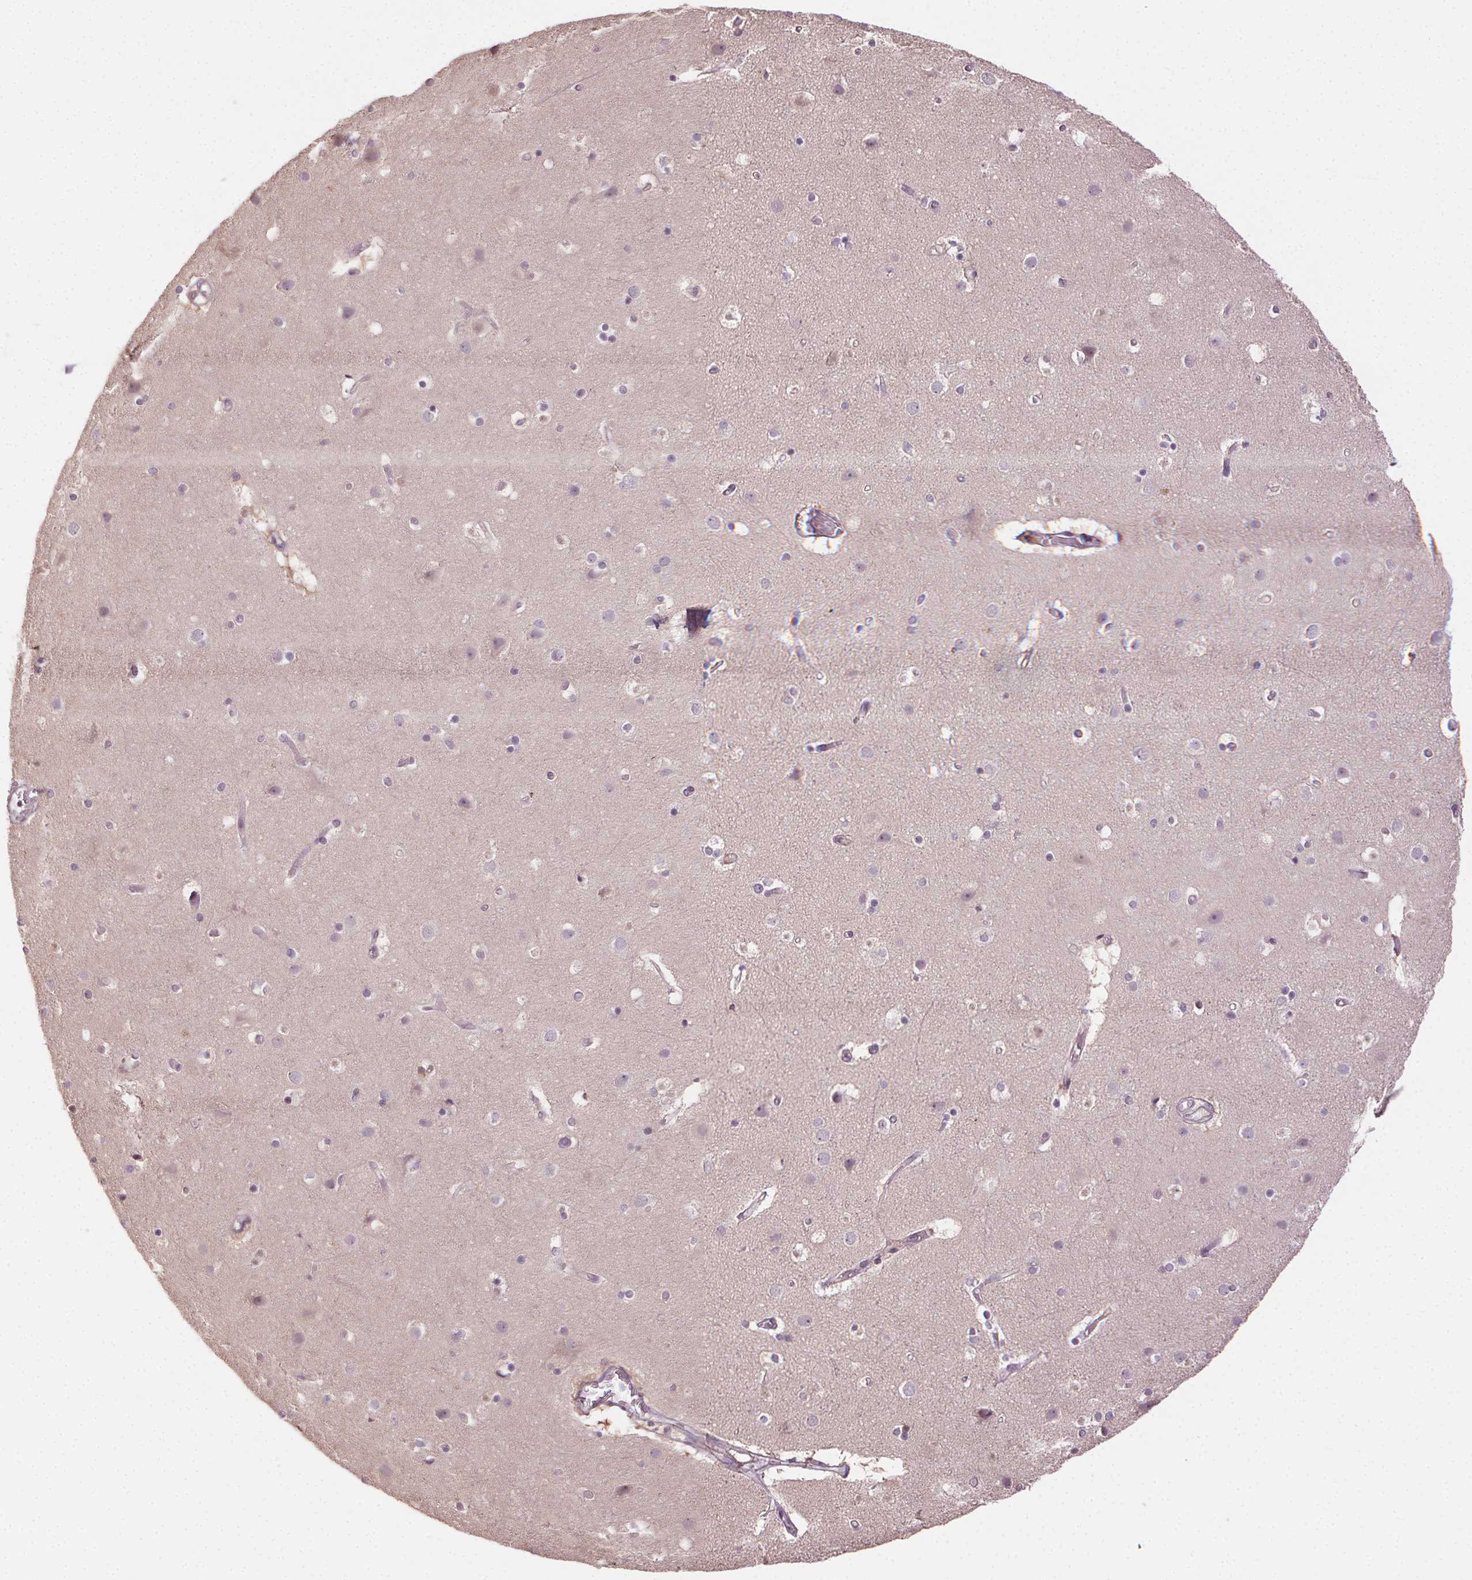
{"staining": {"intensity": "weak", "quantity": "25%-75%", "location": "cytoplasmic/membranous"}, "tissue": "cerebral cortex", "cell_type": "Endothelial cells", "image_type": "normal", "snomed": [{"axis": "morphology", "description": "Normal tissue, NOS"}, {"axis": "topography", "description": "Cerebral cortex"}], "caption": "This image reveals immunohistochemistry staining of normal human cerebral cortex, with low weak cytoplasmic/membranous staining in about 25%-75% of endothelial cells.", "gene": "ATP1B3", "patient": {"sex": "female", "age": 52}}